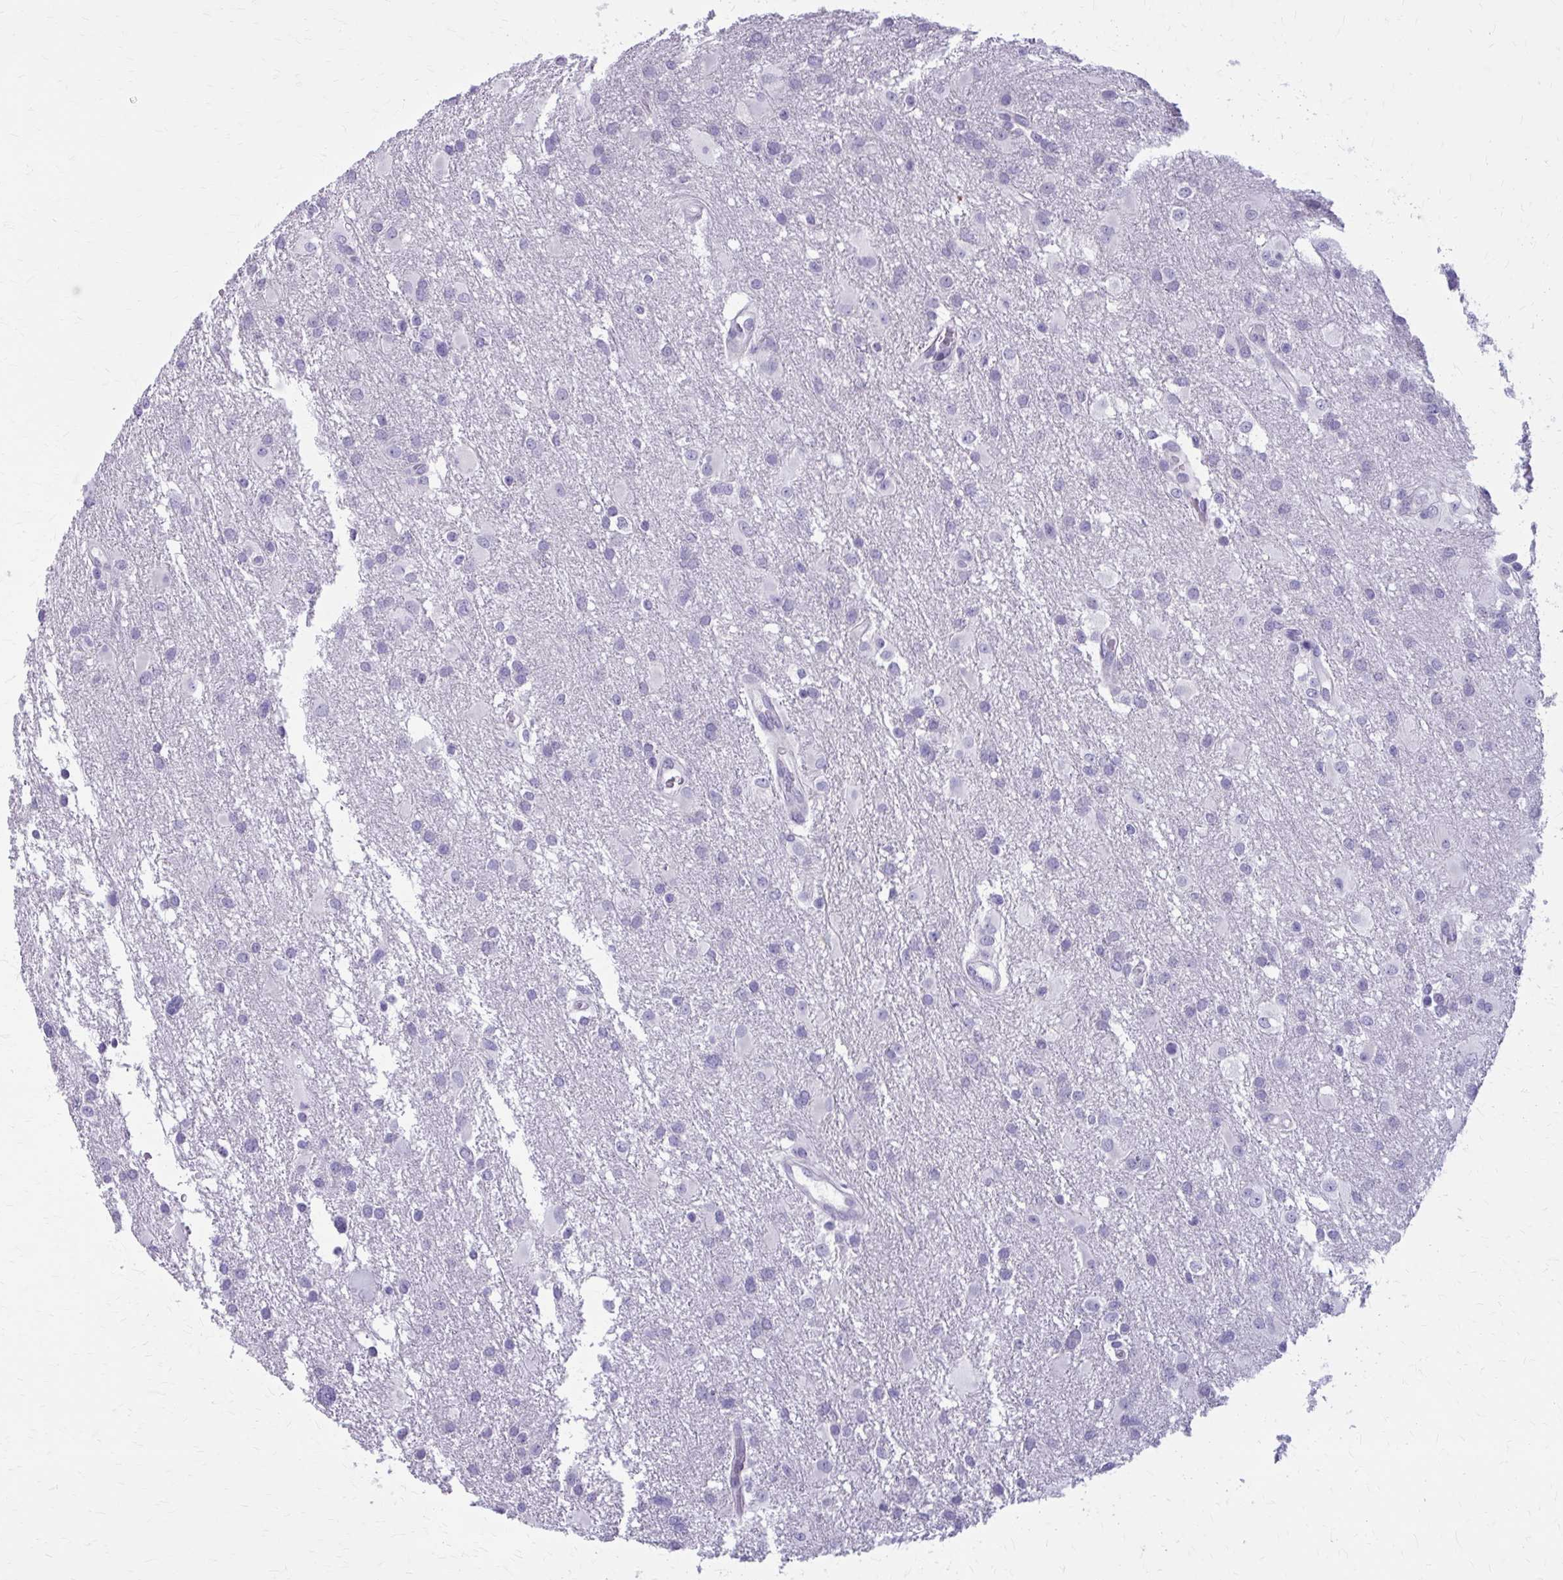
{"staining": {"intensity": "negative", "quantity": "none", "location": "none"}, "tissue": "glioma", "cell_type": "Tumor cells", "image_type": "cancer", "snomed": [{"axis": "morphology", "description": "Glioma, malignant, High grade"}, {"axis": "topography", "description": "Brain"}], "caption": "This histopathology image is of glioma stained with immunohistochemistry to label a protein in brown with the nuclei are counter-stained blue. There is no positivity in tumor cells.", "gene": "CASQ2", "patient": {"sex": "male", "age": 53}}